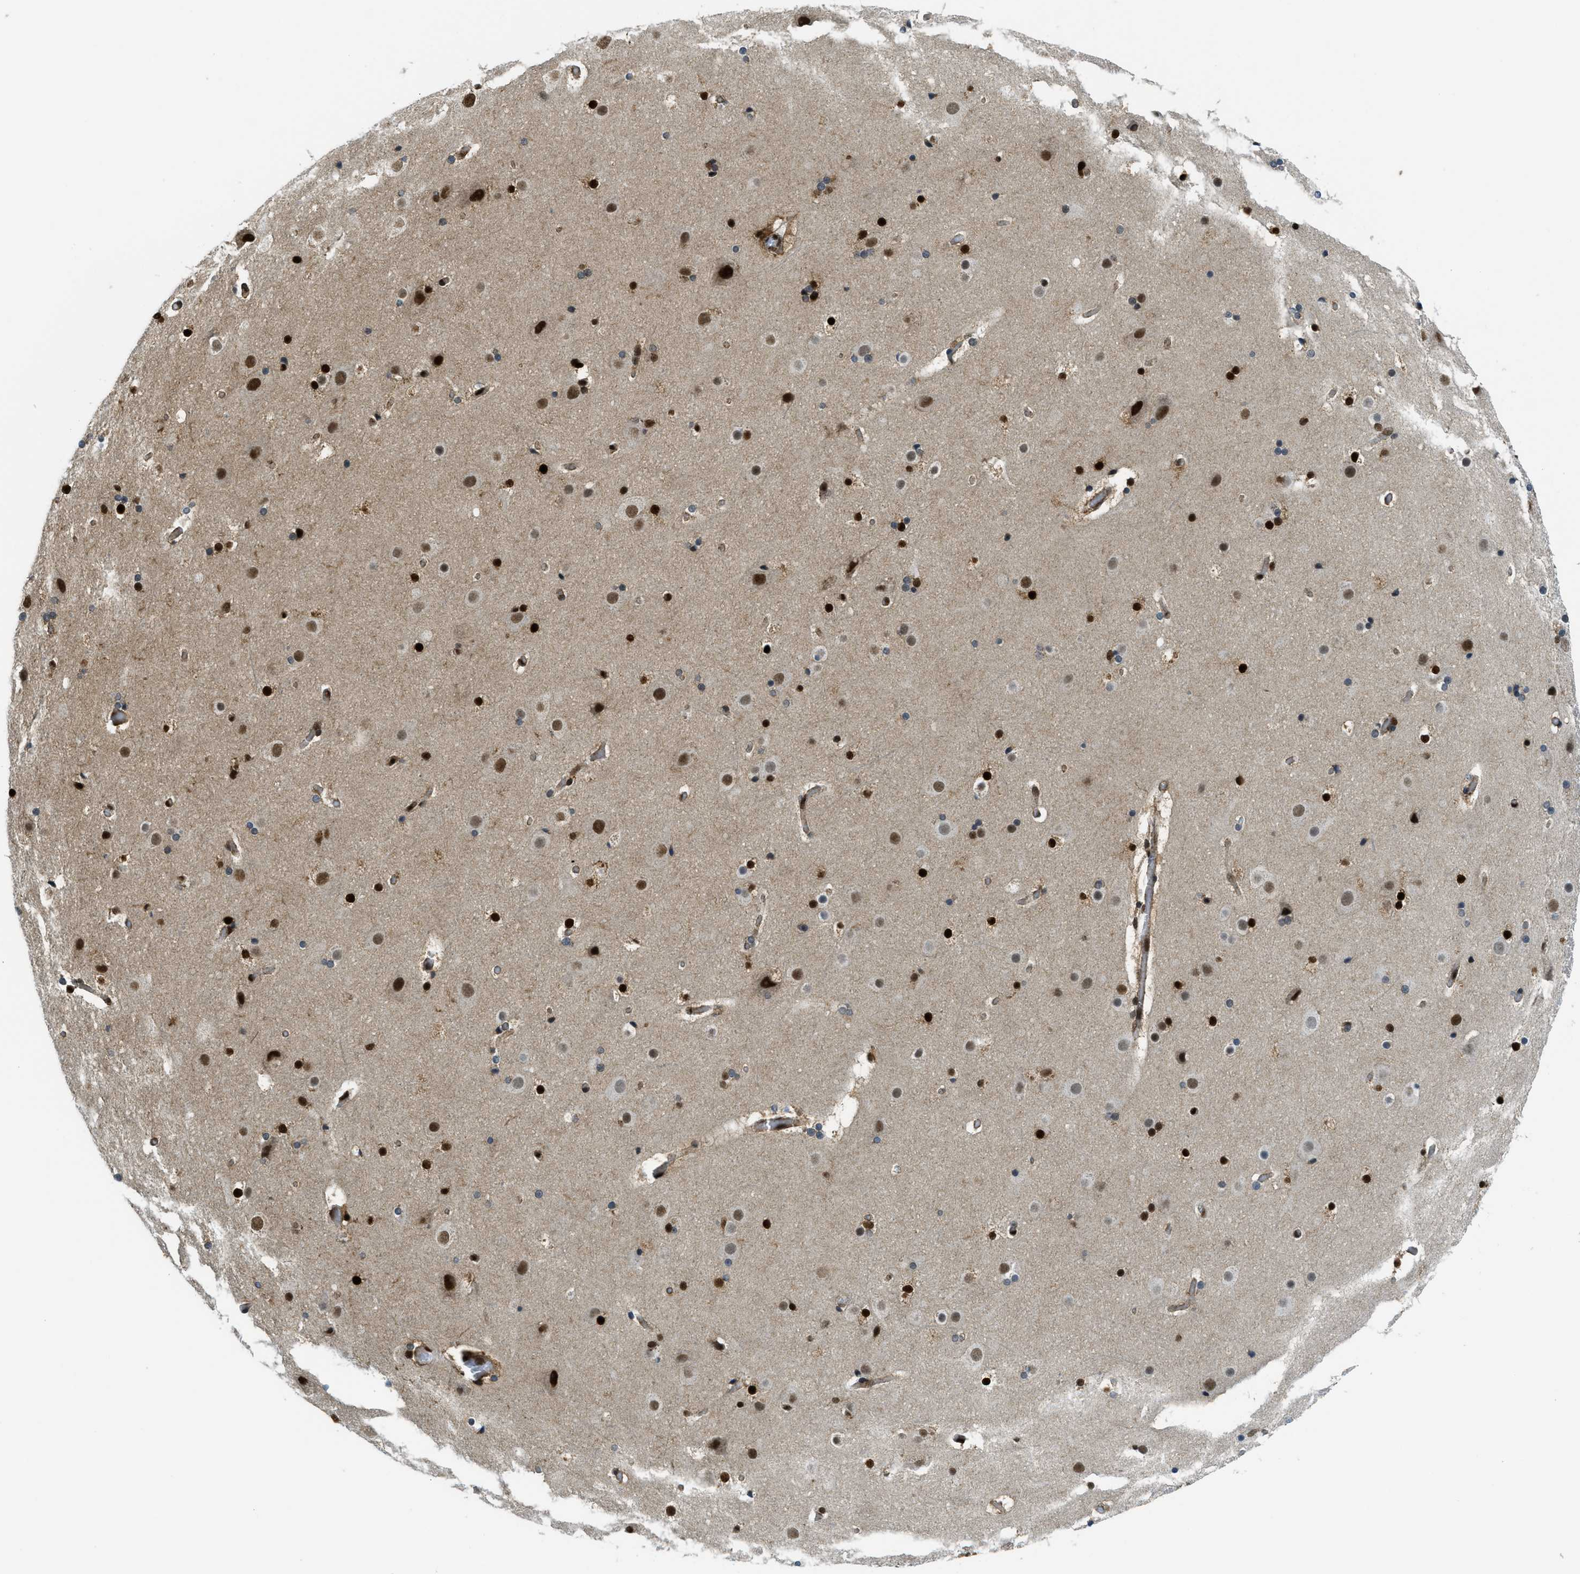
{"staining": {"intensity": "strong", "quantity": ">75%", "location": "cytoplasmic/membranous,nuclear"}, "tissue": "cerebral cortex", "cell_type": "Endothelial cells", "image_type": "normal", "snomed": [{"axis": "morphology", "description": "Normal tissue, NOS"}, {"axis": "topography", "description": "Cerebral cortex"}], "caption": "Cerebral cortex stained with DAB (3,3'-diaminobenzidine) immunohistochemistry (IHC) exhibits high levels of strong cytoplasmic/membranous,nuclear positivity in approximately >75% of endothelial cells.", "gene": "TNPO1", "patient": {"sex": "male", "age": 57}}